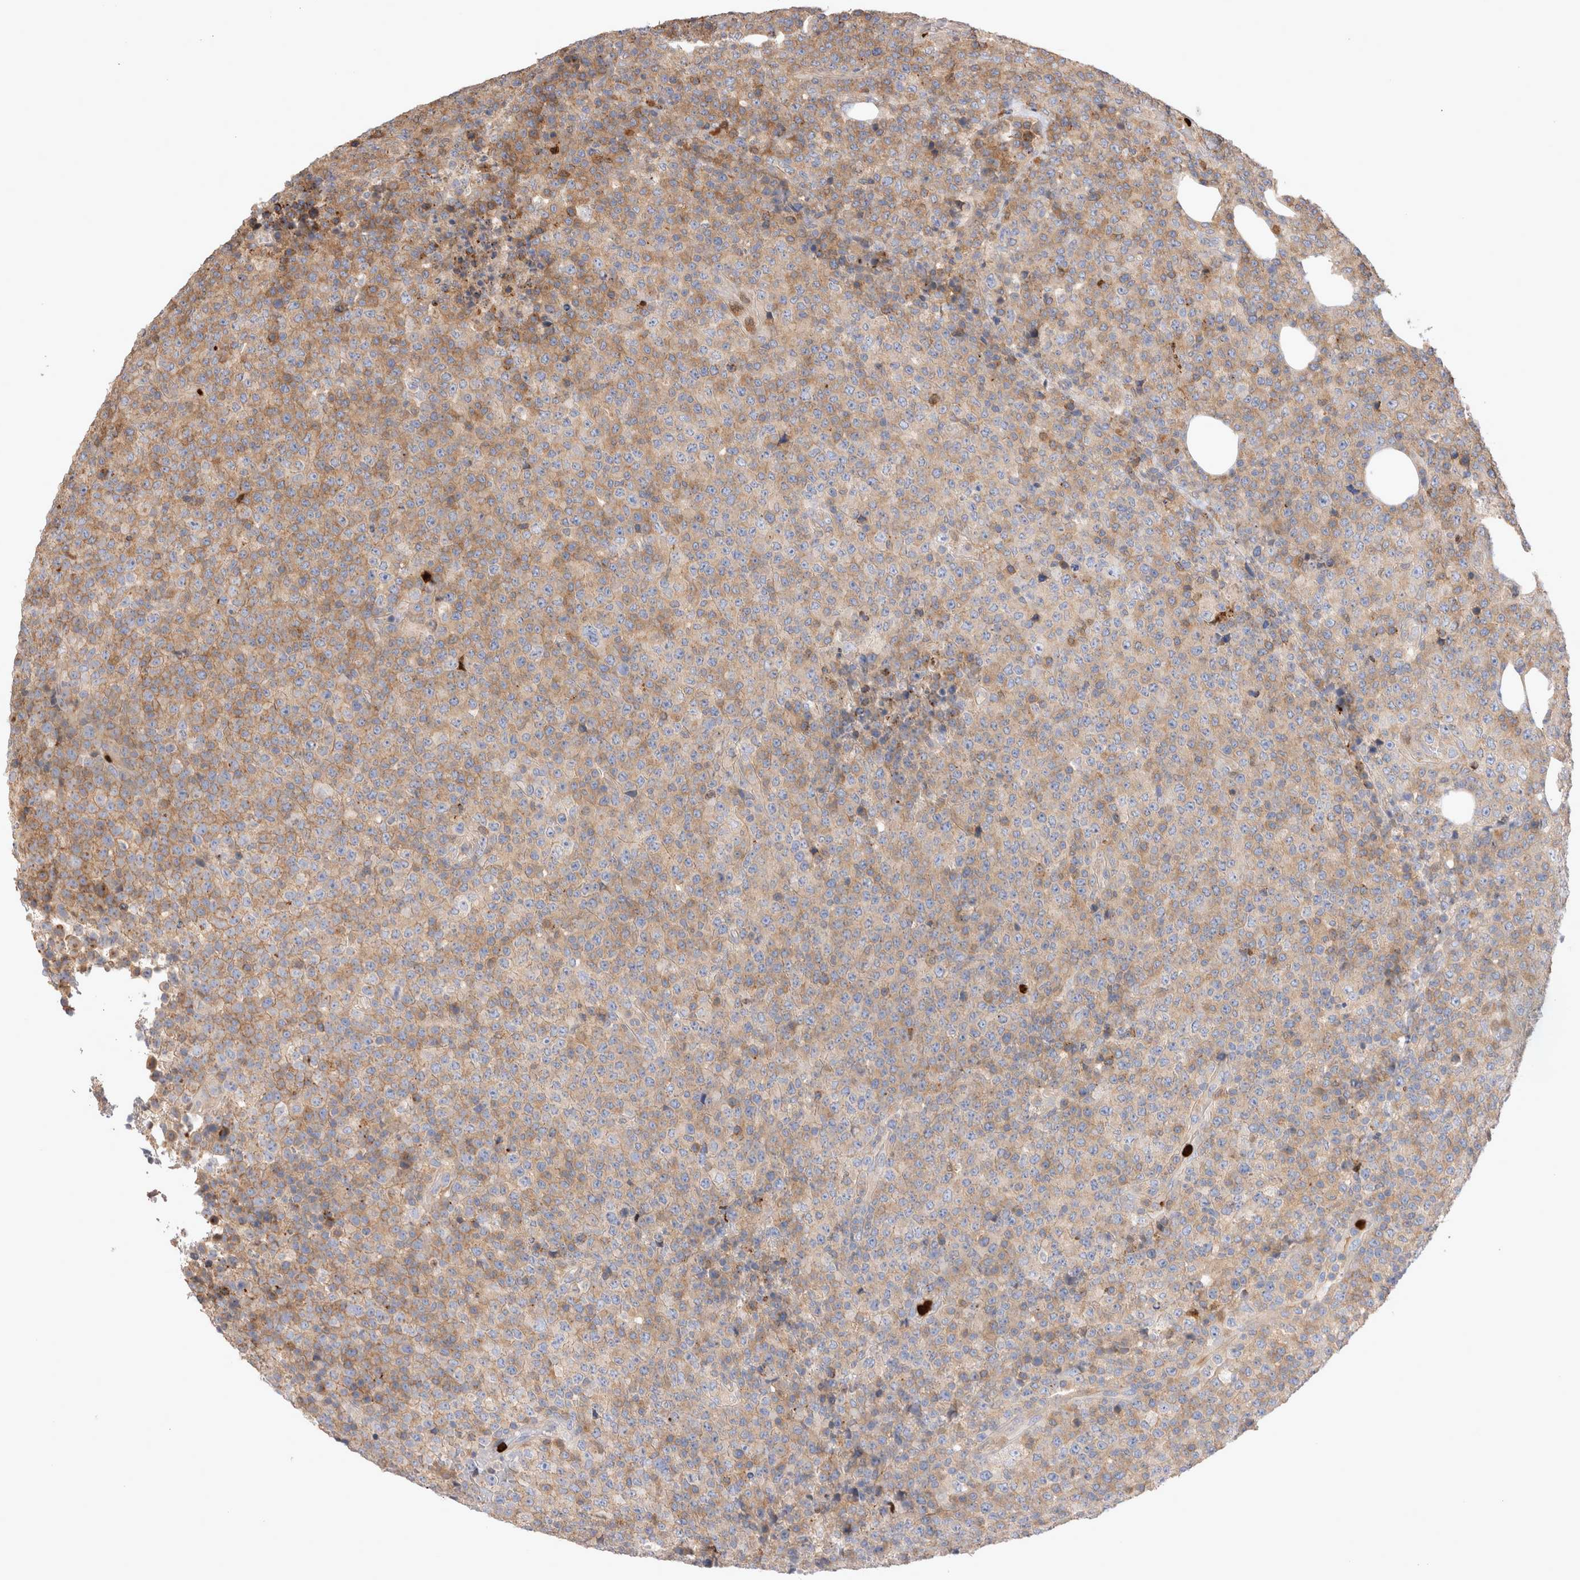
{"staining": {"intensity": "moderate", "quantity": "25%-75%", "location": "cytoplasmic/membranous"}, "tissue": "lymphoma", "cell_type": "Tumor cells", "image_type": "cancer", "snomed": [{"axis": "morphology", "description": "Malignant lymphoma, non-Hodgkin's type, High grade"}, {"axis": "topography", "description": "Lymph node"}], "caption": "High-magnification brightfield microscopy of high-grade malignant lymphoma, non-Hodgkin's type stained with DAB (brown) and counterstained with hematoxylin (blue). tumor cells exhibit moderate cytoplasmic/membranous positivity is seen in about25%-75% of cells.", "gene": "NXT2", "patient": {"sex": "male", "age": 13}}